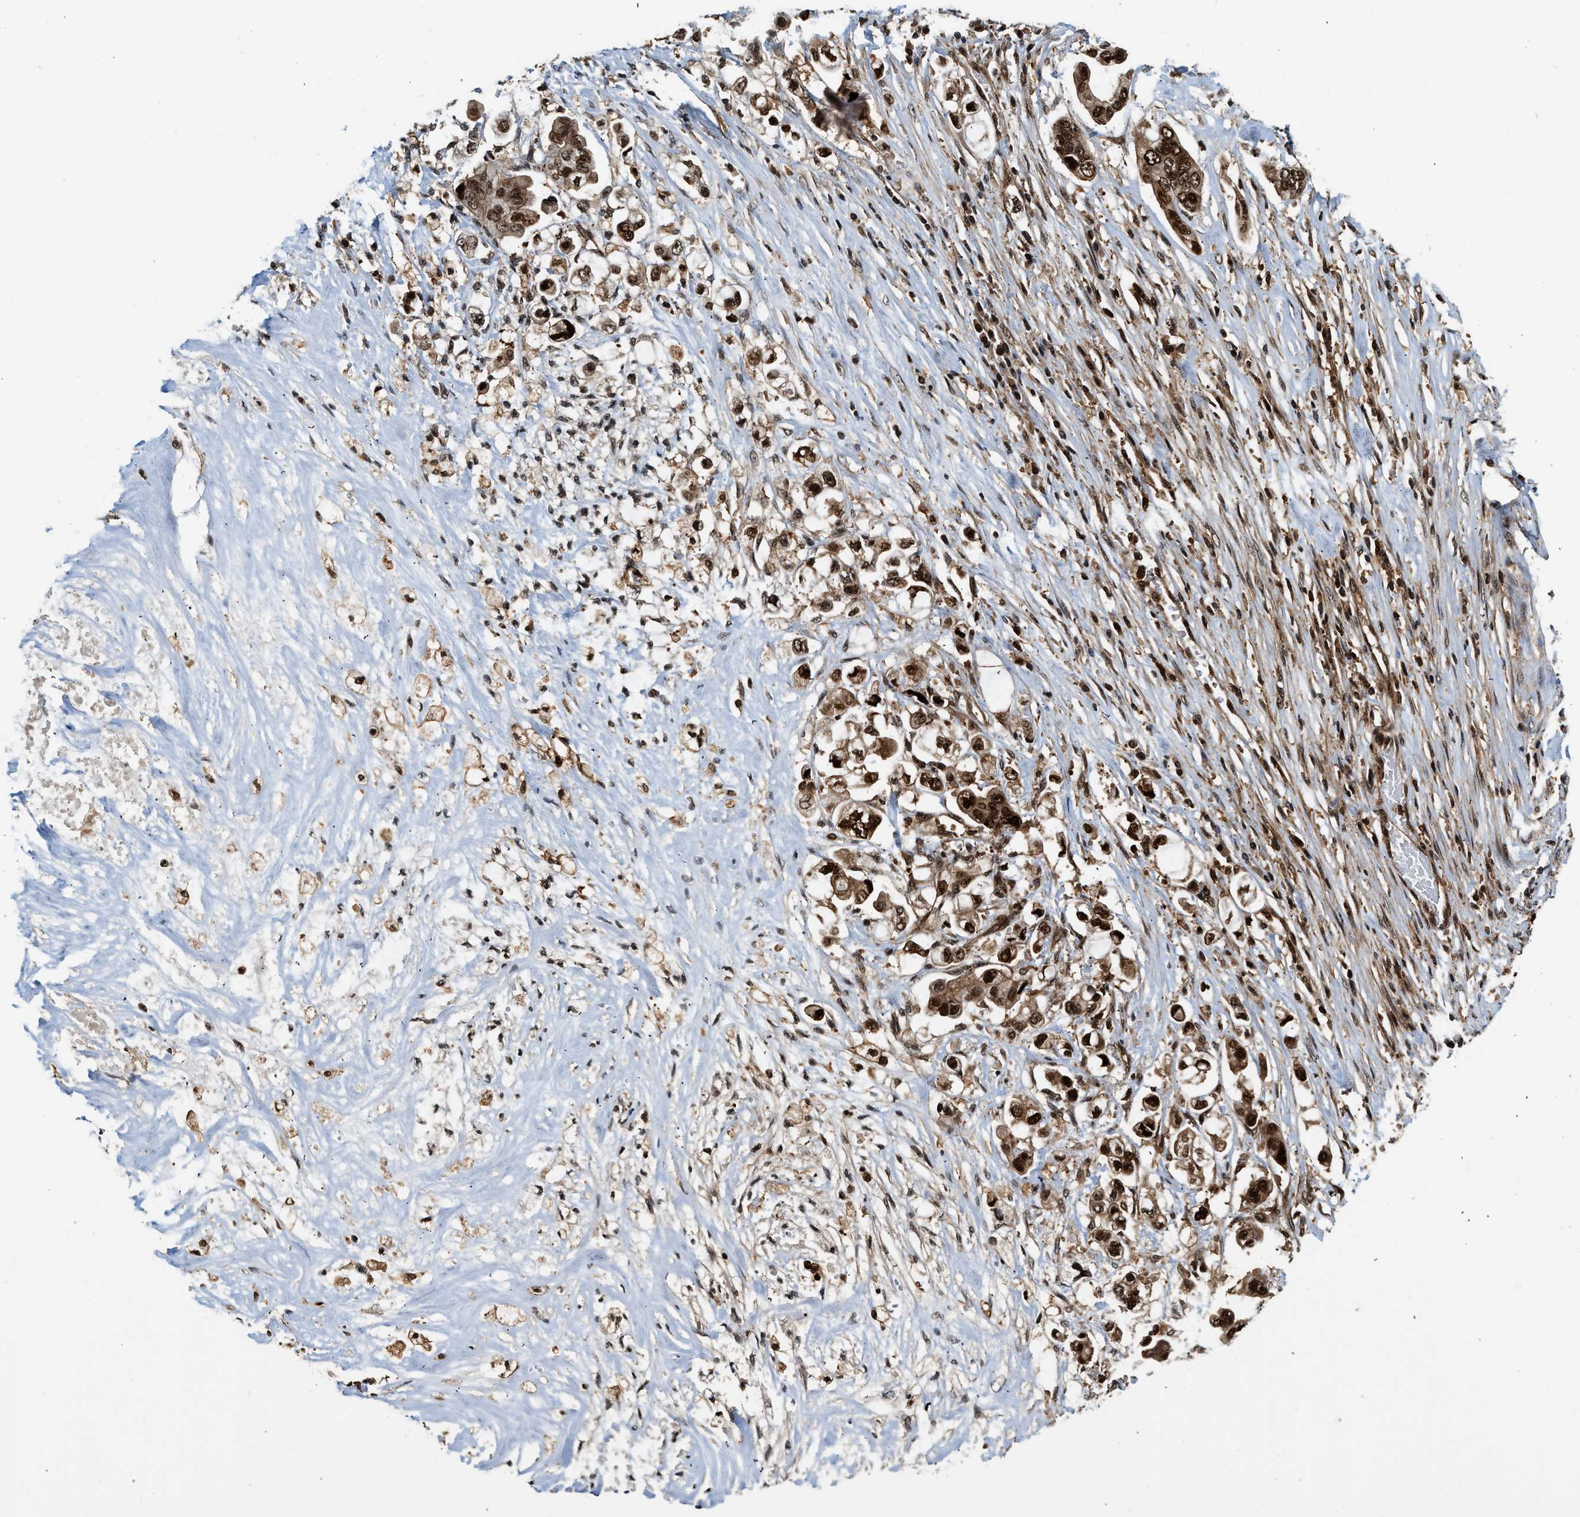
{"staining": {"intensity": "strong", "quantity": ">75%", "location": "cytoplasmic/membranous,nuclear"}, "tissue": "stomach cancer", "cell_type": "Tumor cells", "image_type": "cancer", "snomed": [{"axis": "morphology", "description": "Adenocarcinoma, NOS"}, {"axis": "topography", "description": "Stomach"}], "caption": "A brown stain shows strong cytoplasmic/membranous and nuclear positivity of a protein in human stomach cancer (adenocarcinoma) tumor cells. The staining was performed using DAB (3,3'-diaminobenzidine), with brown indicating positive protein expression. Nuclei are stained blue with hematoxylin.", "gene": "MDM2", "patient": {"sex": "male", "age": 62}}